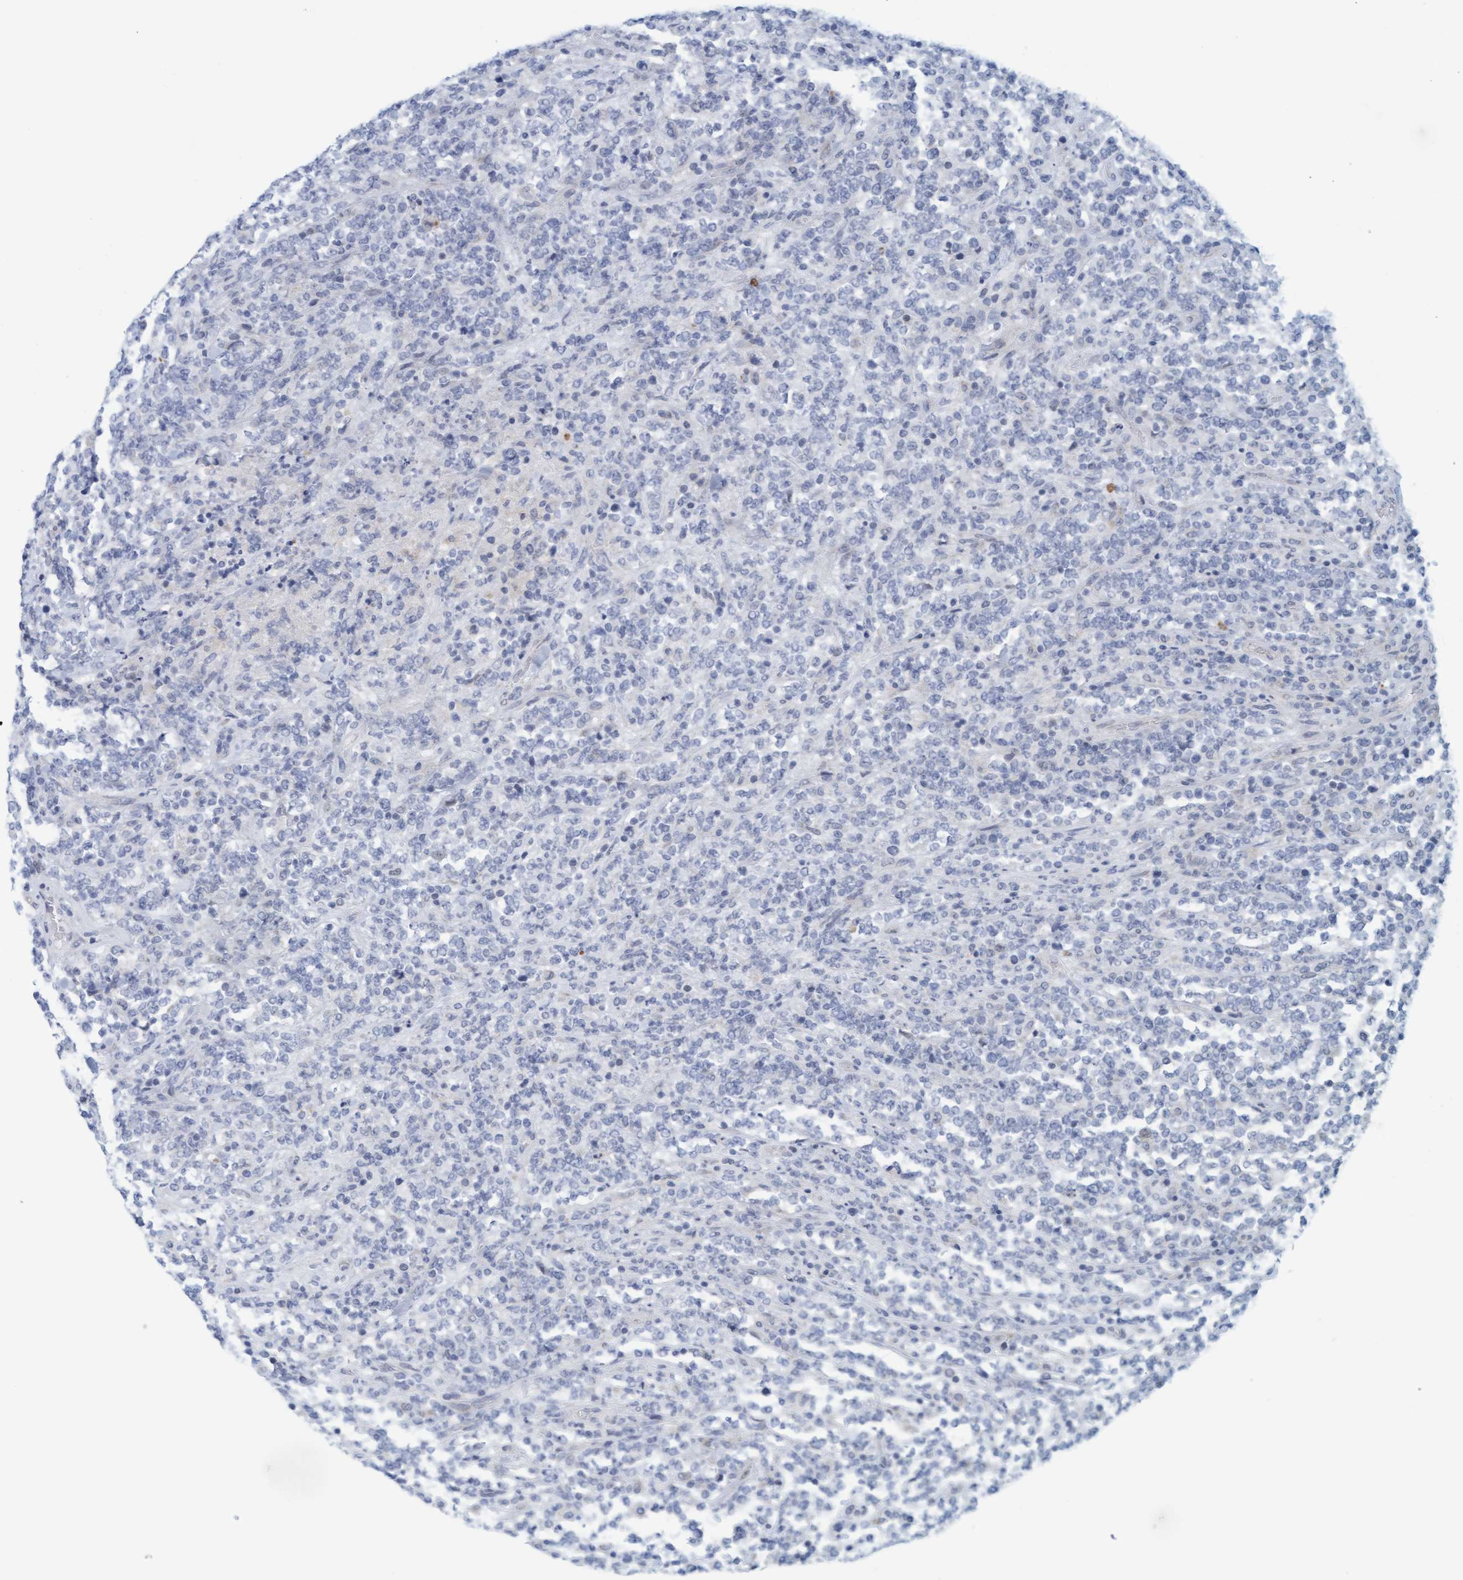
{"staining": {"intensity": "negative", "quantity": "none", "location": "none"}, "tissue": "lymphoma", "cell_type": "Tumor cells", "image_type": "cancer", "snomed": [{"axis": "morphology", "description": "Malignant lymphoma, non-Hodgkin's type, High grade"}, {"axis": "topography", "description": "Soft tissue"}], "caption": "Immunohistochemical staining of high-grade malignant lymphoma, non-Hodgkin's type reveals no significant expression in tumor cells. The staining was performed using DAB (3,3'-diaminobenzidine) to visualize the protein expression in brown, while the nuclei were stained in blue with hematoxylin (Magnification: 20x).", "gene": "CPA3", "patient": {"sex": "male", "age": 18}}